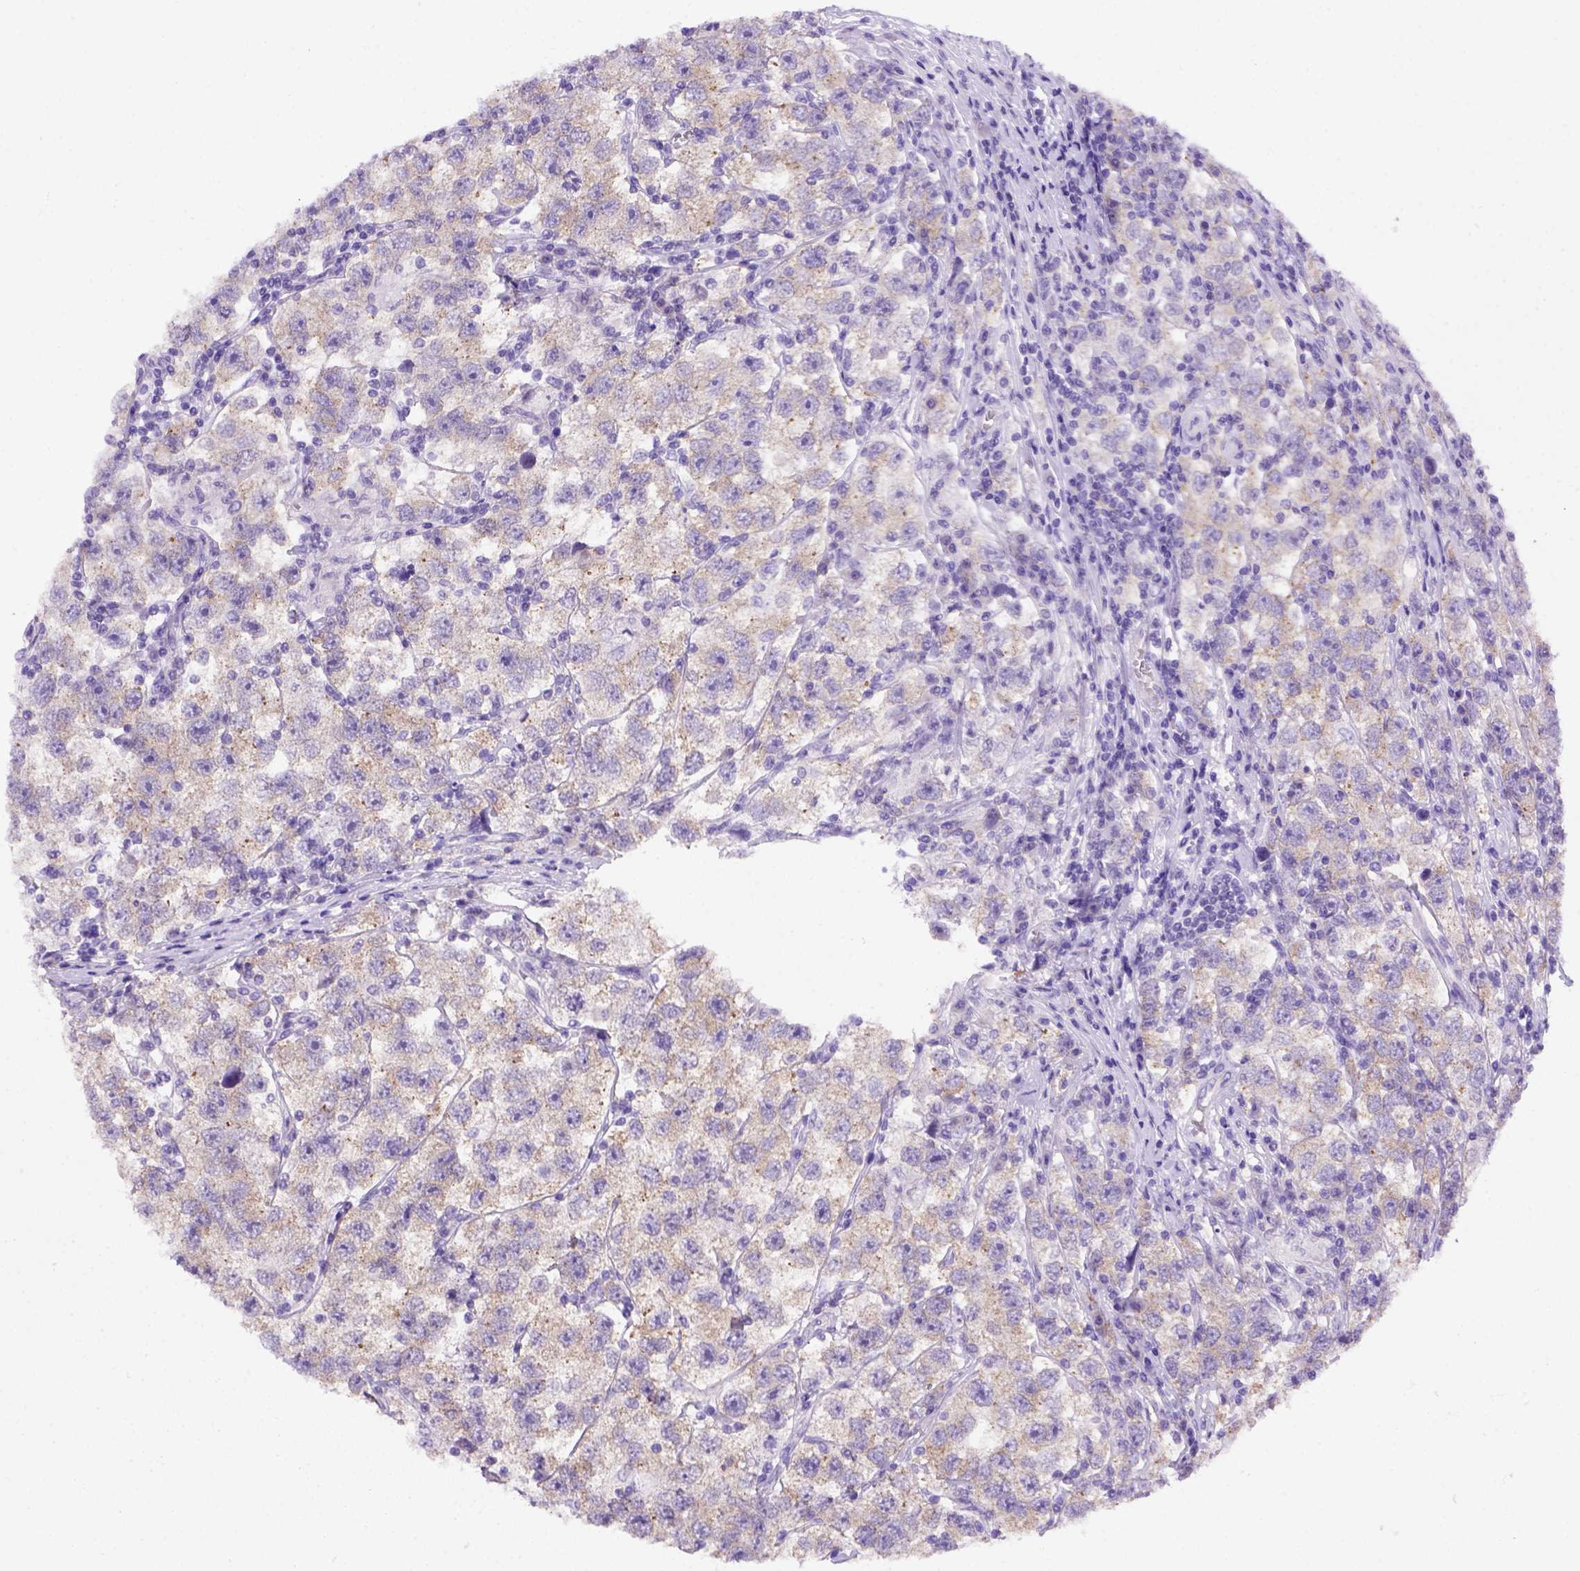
{"staining": {"intensity": "moderate", "quantity": ">75%", "location": "cytoplasmic/membranous"}, "tissue": "testis cancer", "cell_type": "Tumor cells", "image_type": "cancer", "snomed": [{"axis": "morphology", "description": "Seminoma, NOS"}, {"axis": "topography", "description": "Testis"}], "caption": "Testis seminoma stained for a protein demonstrates moderate cytoplasmic/membranous positivity in tumor cells. The protein is shown in brown color, while the nuclei are stained blue.", "gene": "FOXI1", "patient": {"sex": "male", "age": 26}}